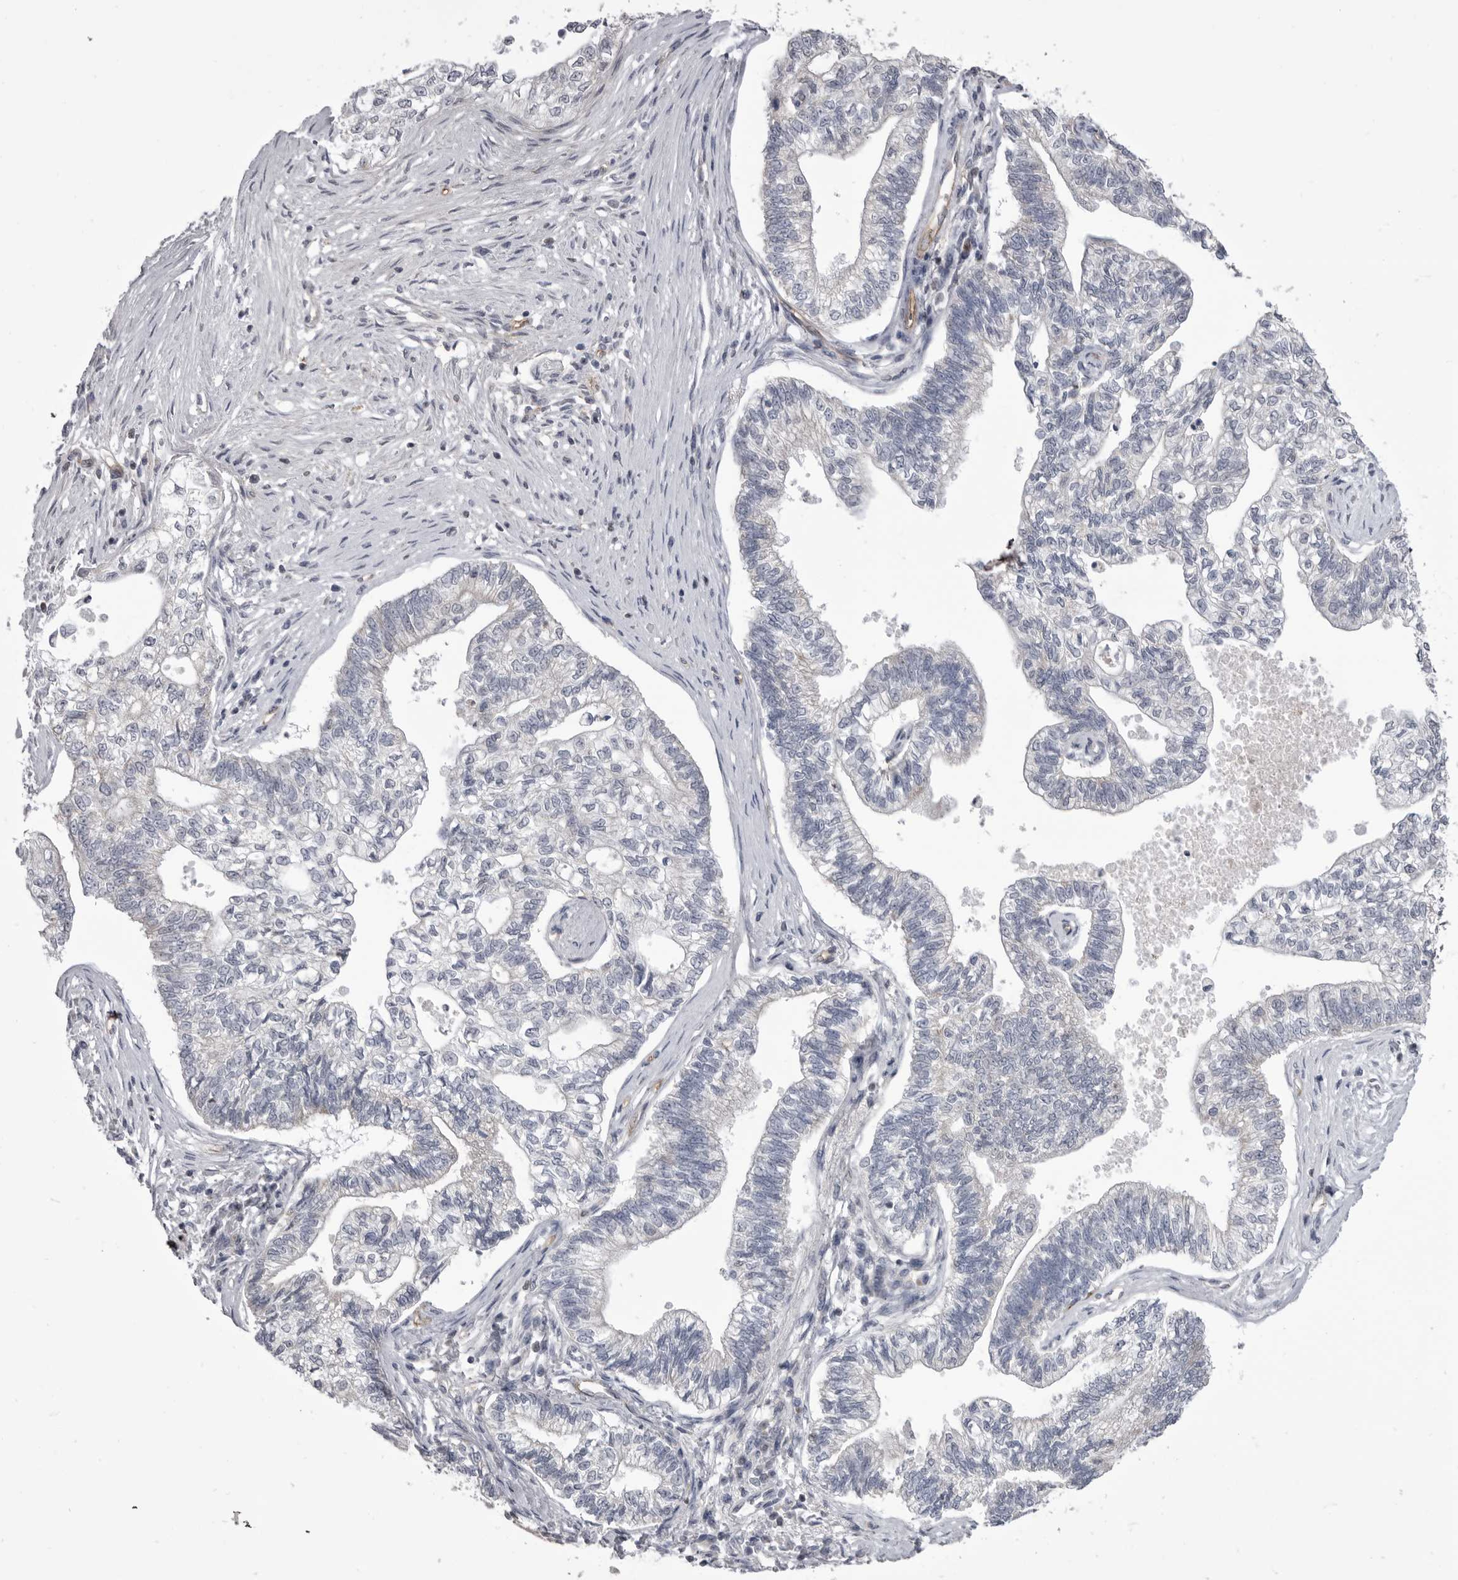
{"staining": {"intensity": "negative", "quantity": "none", "location": "none"}, "tissue": "pancreatic cancer", "cell_type": "Tumor cells", "image_type": "cancer", "snomed": [{"axis": "morphology", "description": "Adenocarcinoma, NOS"}, {"axis": "topography", "description": "Pancreas"}], "caption": "High power microscopy histopathology image of an immunohistochemistry micrograph of pancreatic cancer (adenocarcinoma), revealing no significant expression in tumor cells.", "gene": "OPLAH", "patient": {"sex": "male", "age": 72}}